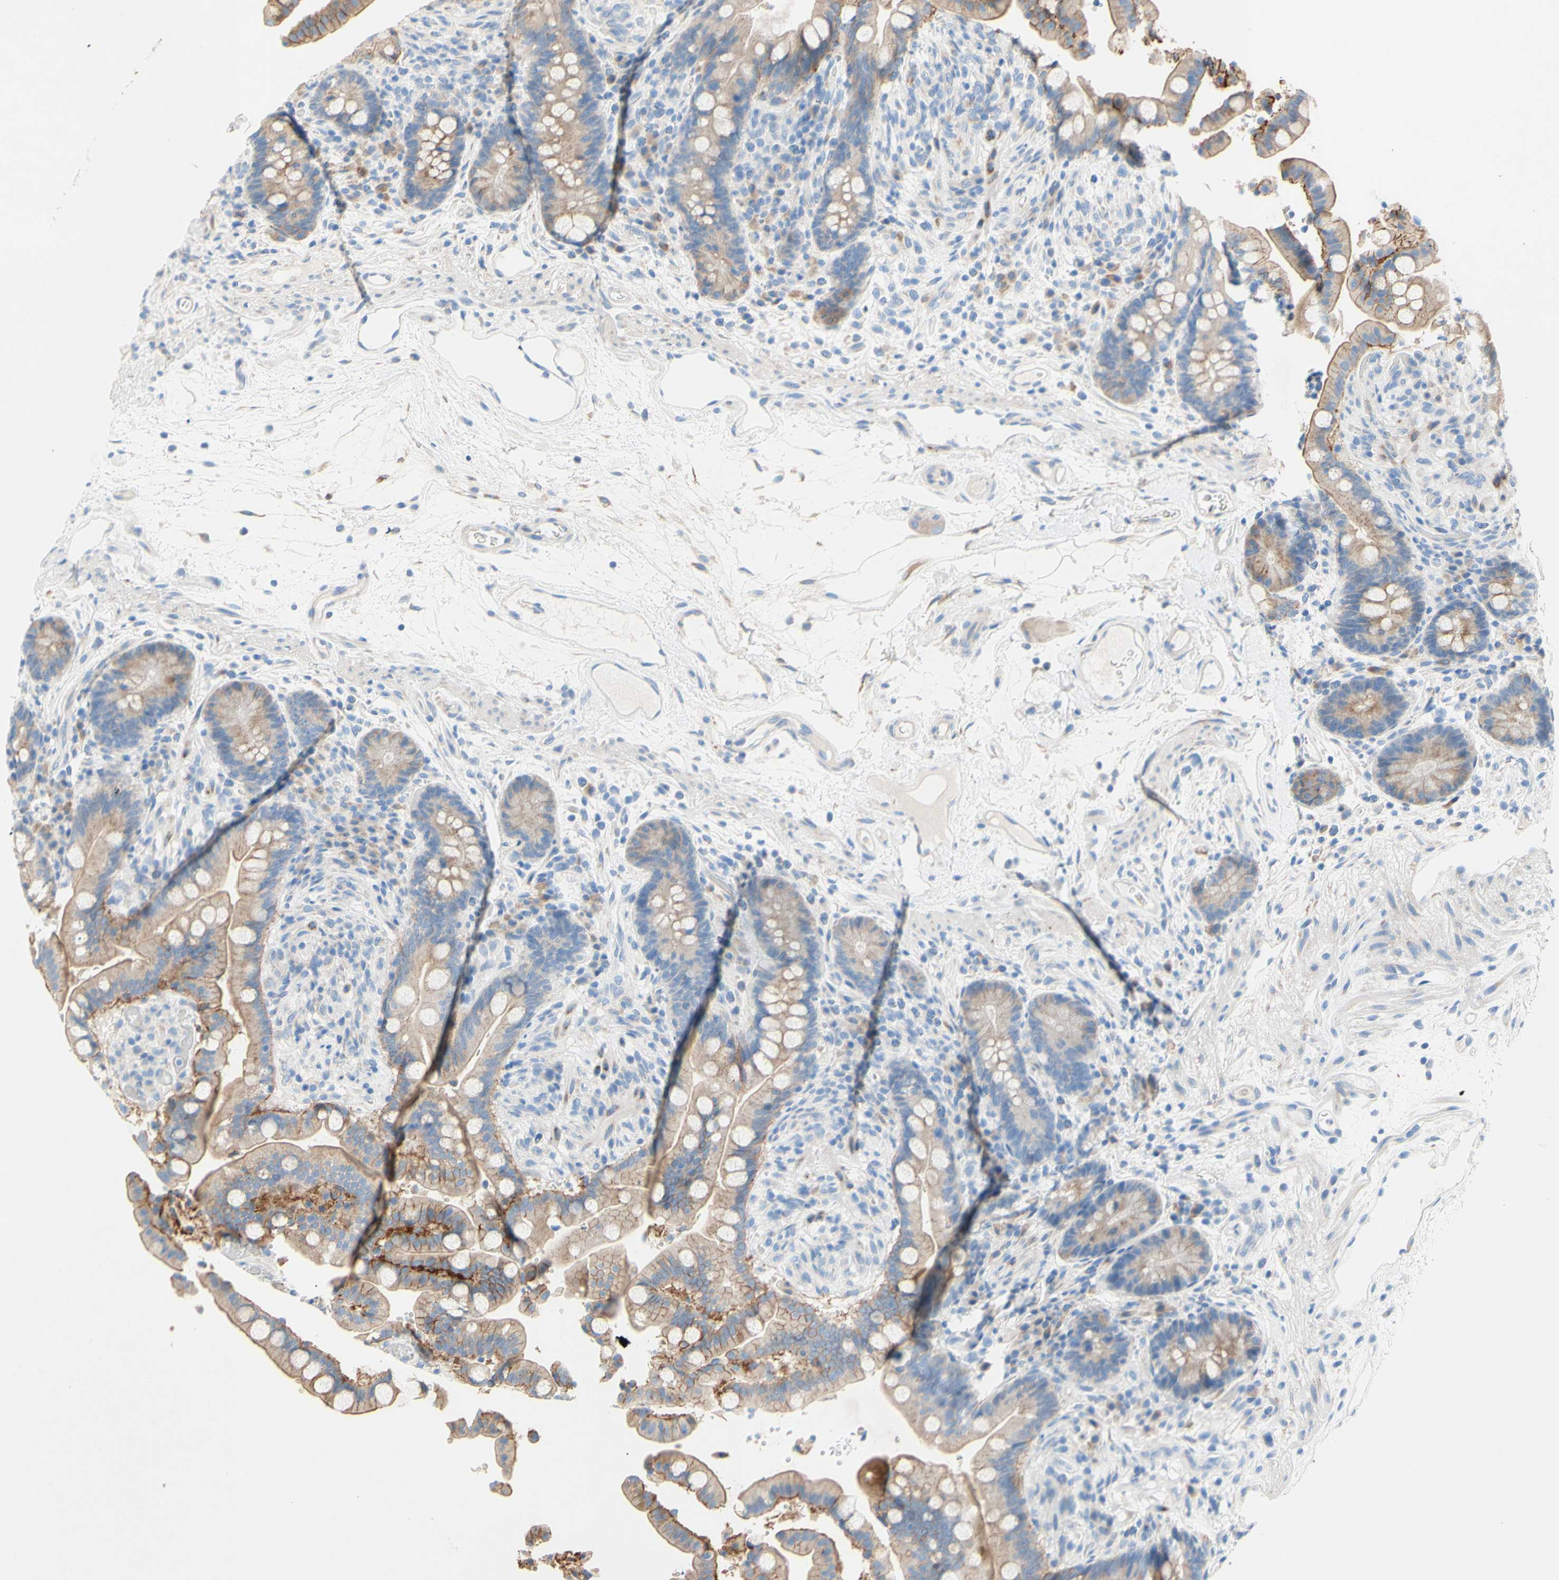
{"staining": {"intensity": "negative", "quantity": "none", "location": "none"}, "tissue": "colon", "cell_type": "Endothelial cells", "image_type": "normal", "snomed": [{"axis": "morphology", "description": "Normal tissue, NOS"}, {"axis": "topography", "description": "Colon"}], "caption": "The image shows no staining of endothelial cells in normal colon. Nuclei are stained in blue.", "gene": "TMIGD2", "patient": {"sex": "male", "age": 73}}